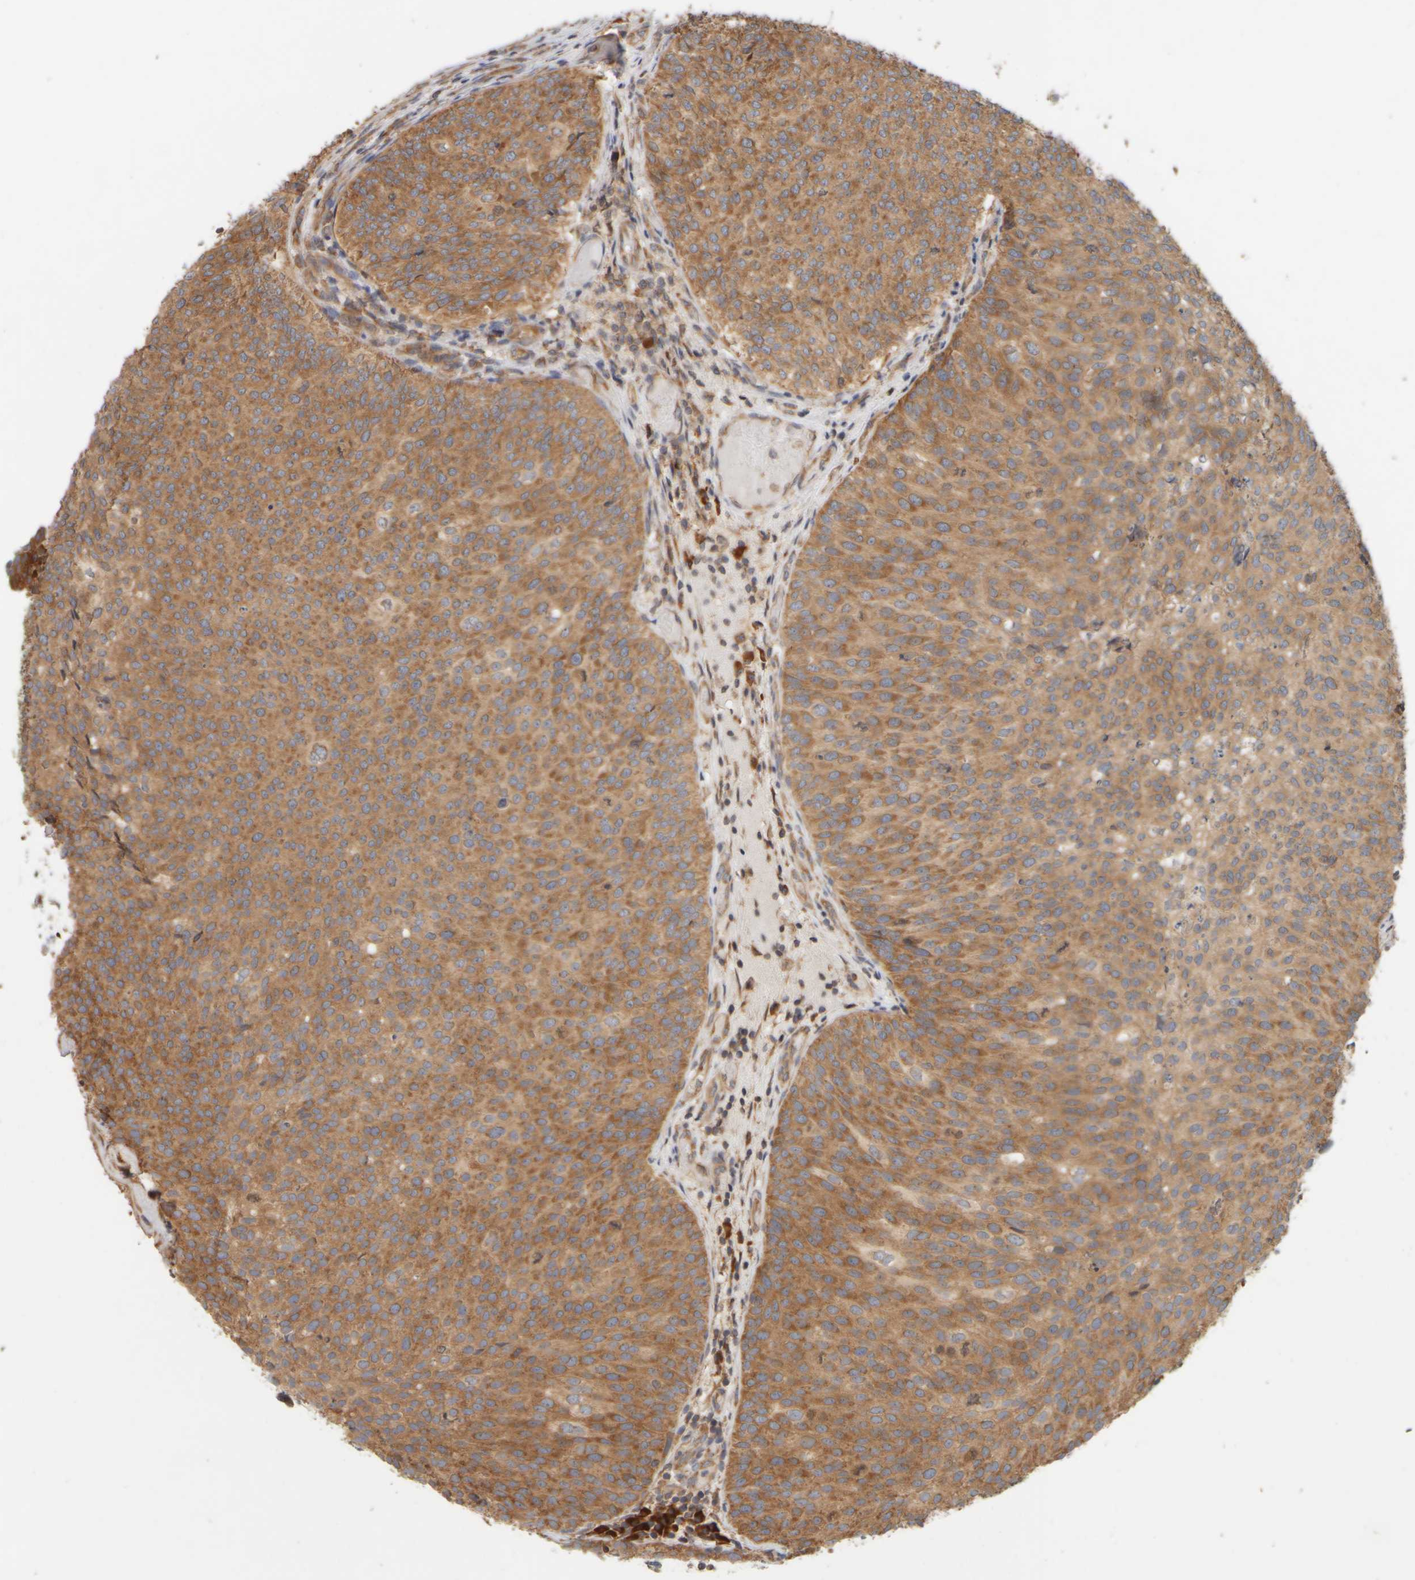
{"staining": {"intensity": "strong", "quantity": ">75%", "location": "cytoplasmic/membranous"}, "tissue": "urothelial cancer", "cell_type": "Tumor cells", "image_type": "cancer", "snomed": [{"axis": "morphology", "description": "Urothelial carcinoma, Low grade"}, {"axis": "topography", "description": "Urinary bladder"}], "caption": "Strong cytoplasmic/membranous protein staining is present in about >75% of tumor cells in low-grade urothelial carcinoma.", "gene": "EIF2B3", "patient": {"sex": "male", "age": 86}}